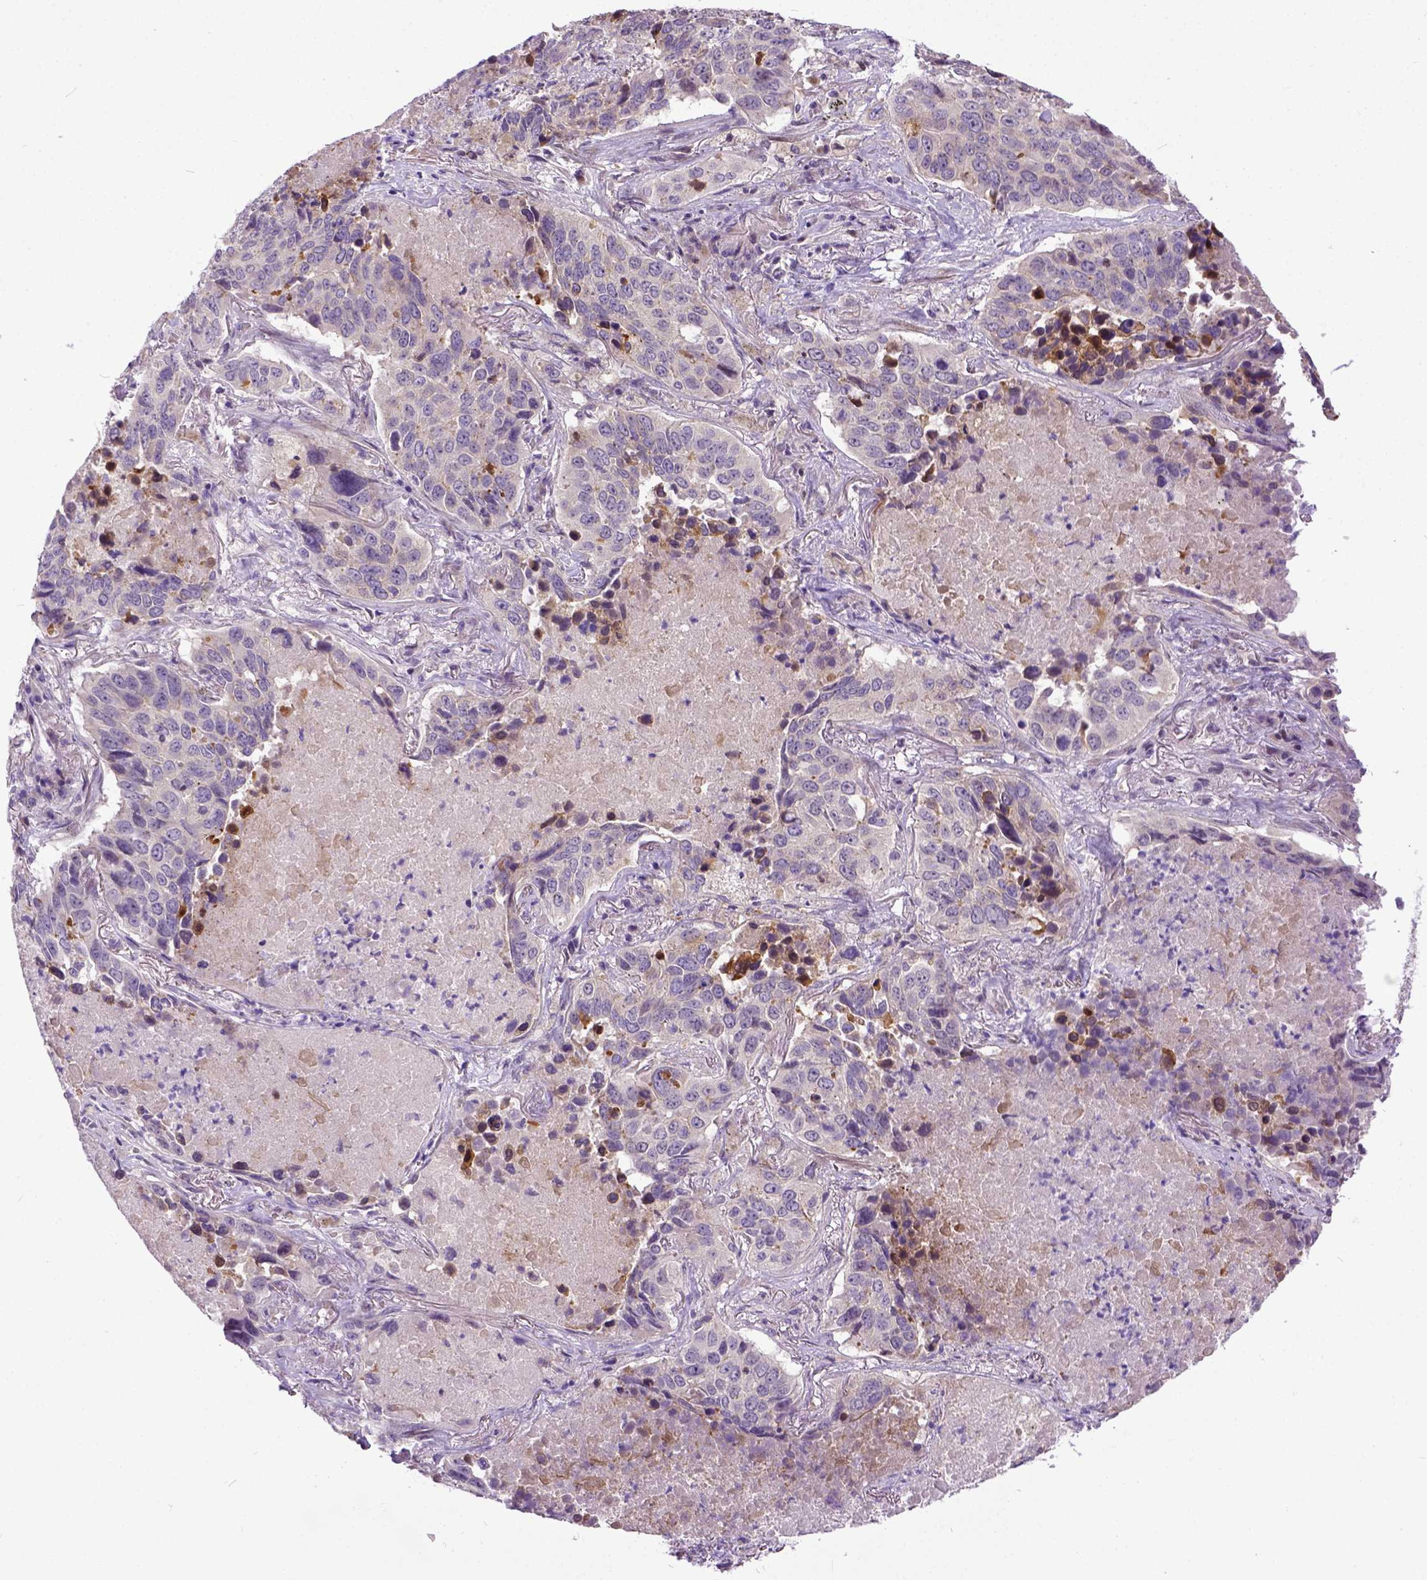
{"staining": {"intensity": "weak", "quantity": "25%-75%", "location": "cytoplasmic/membranous"}, "tissue": "lung cancer", "cell_type": "Tumor cells", "image_type": "cancer", "snomed": [{"axis": "morphology", "description": "Normal tissue, NOS"}, {"axis": "morphology", "description": "Squamous cell carcinoma, NOS"}, {"axis": "topography", "description": "Bronchus"}, {"axis": "topography", "description": "Lung"}], "caption": "Protein analysis of squamous cell carcinoma (lung) tissue demonstrates weak cytoplasmic/membranous expression in about 25%-75% of tumor cells.", "gene": "NEK5", "patient": {"sex": "male", "age": 64}}